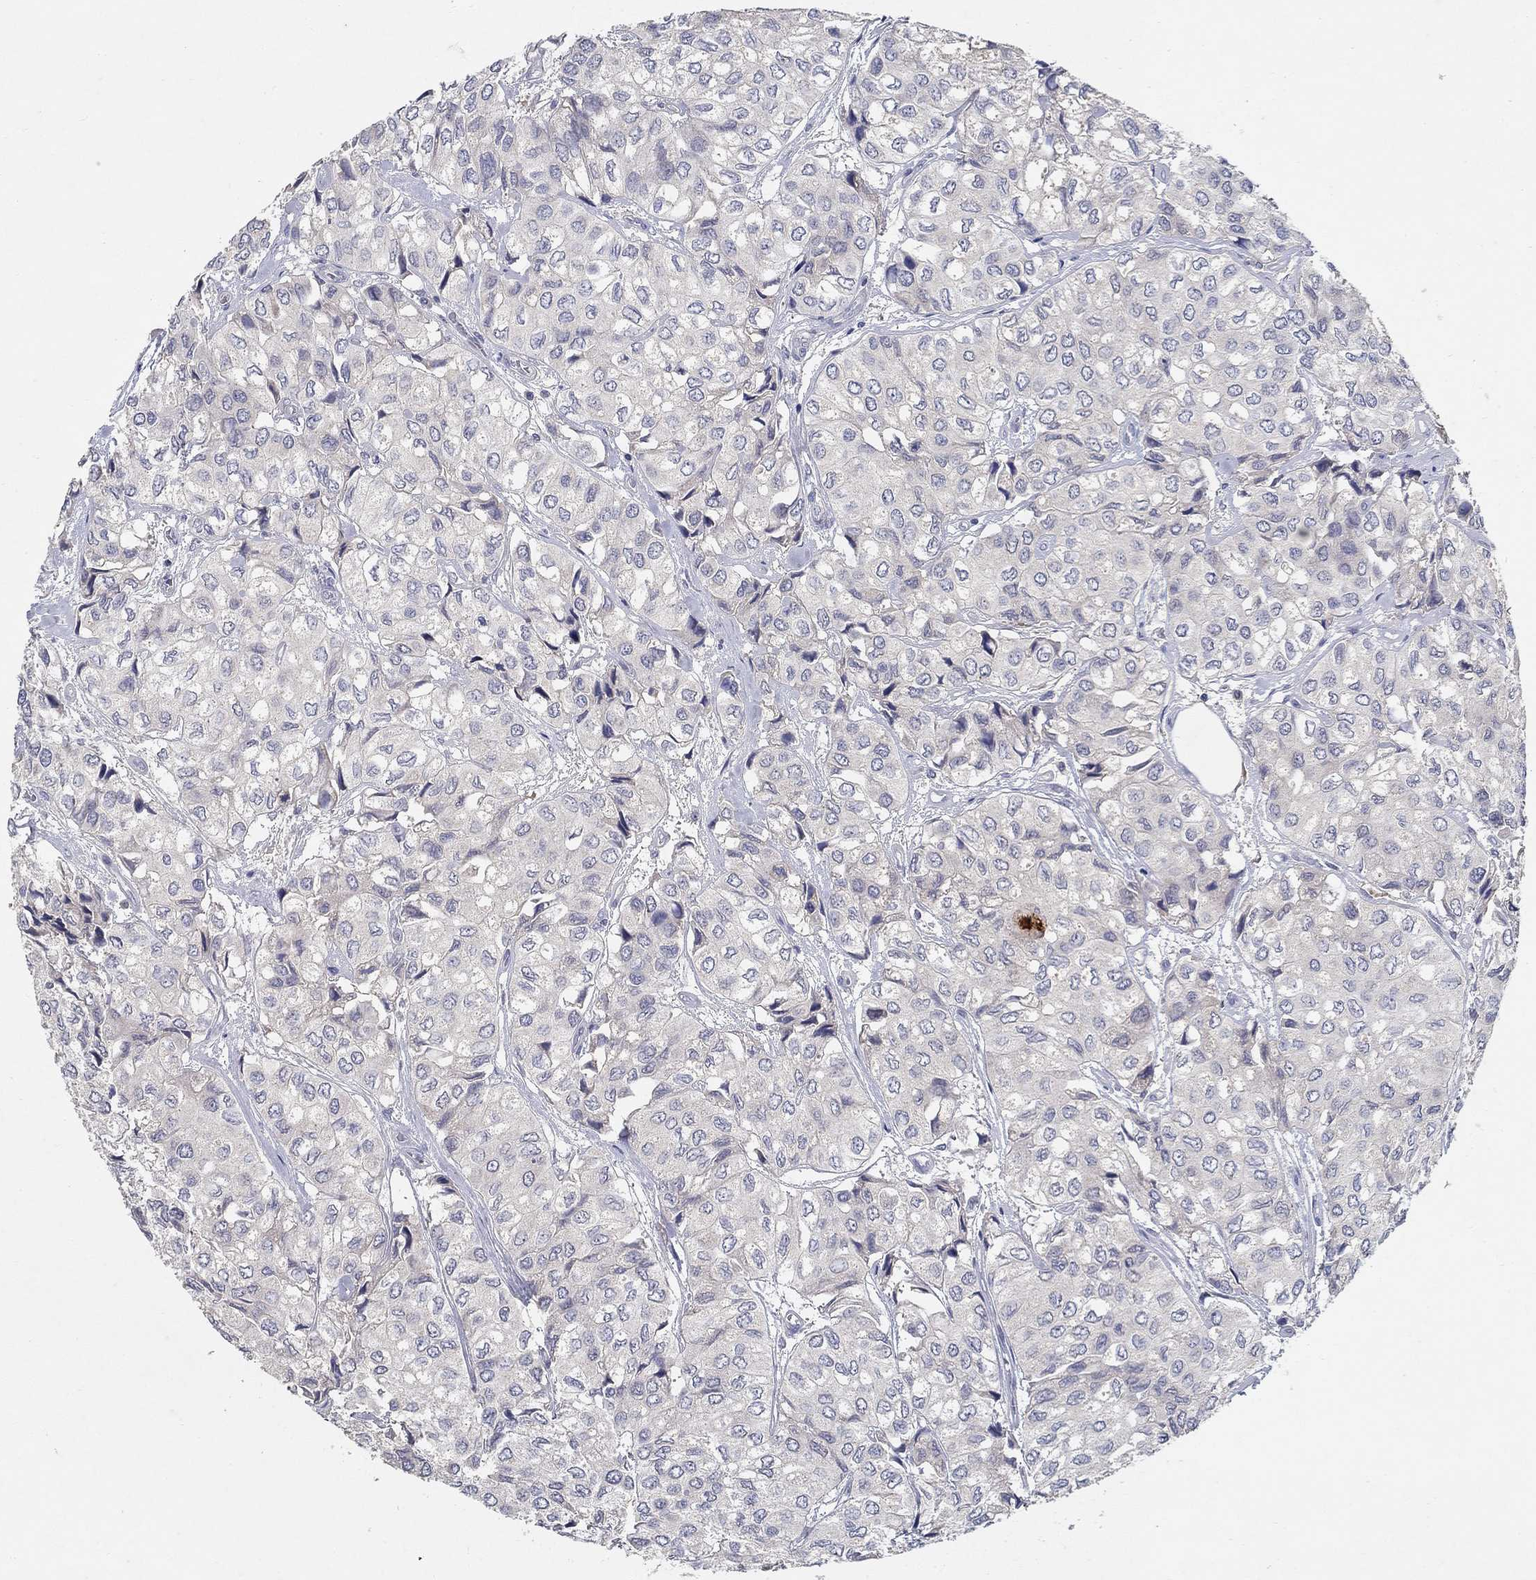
{"staining": {"intensity": "negative", "quantity": "none", "location": "none"}, "tissue": "urothelial cancer", "cell_type": "Tumor cells", "image_type": "cancer", "snomed": [{"axis": "morphology", "description": "Urothelial carcinoma, High grade"}, {"axis": "topography", "description": "Urinary bladder"}], "caption": "There is no significant expression in tumor cells of urothelial cancer.", "gene": "PROZ", "patient": {"sex": "male", "age": 73}}